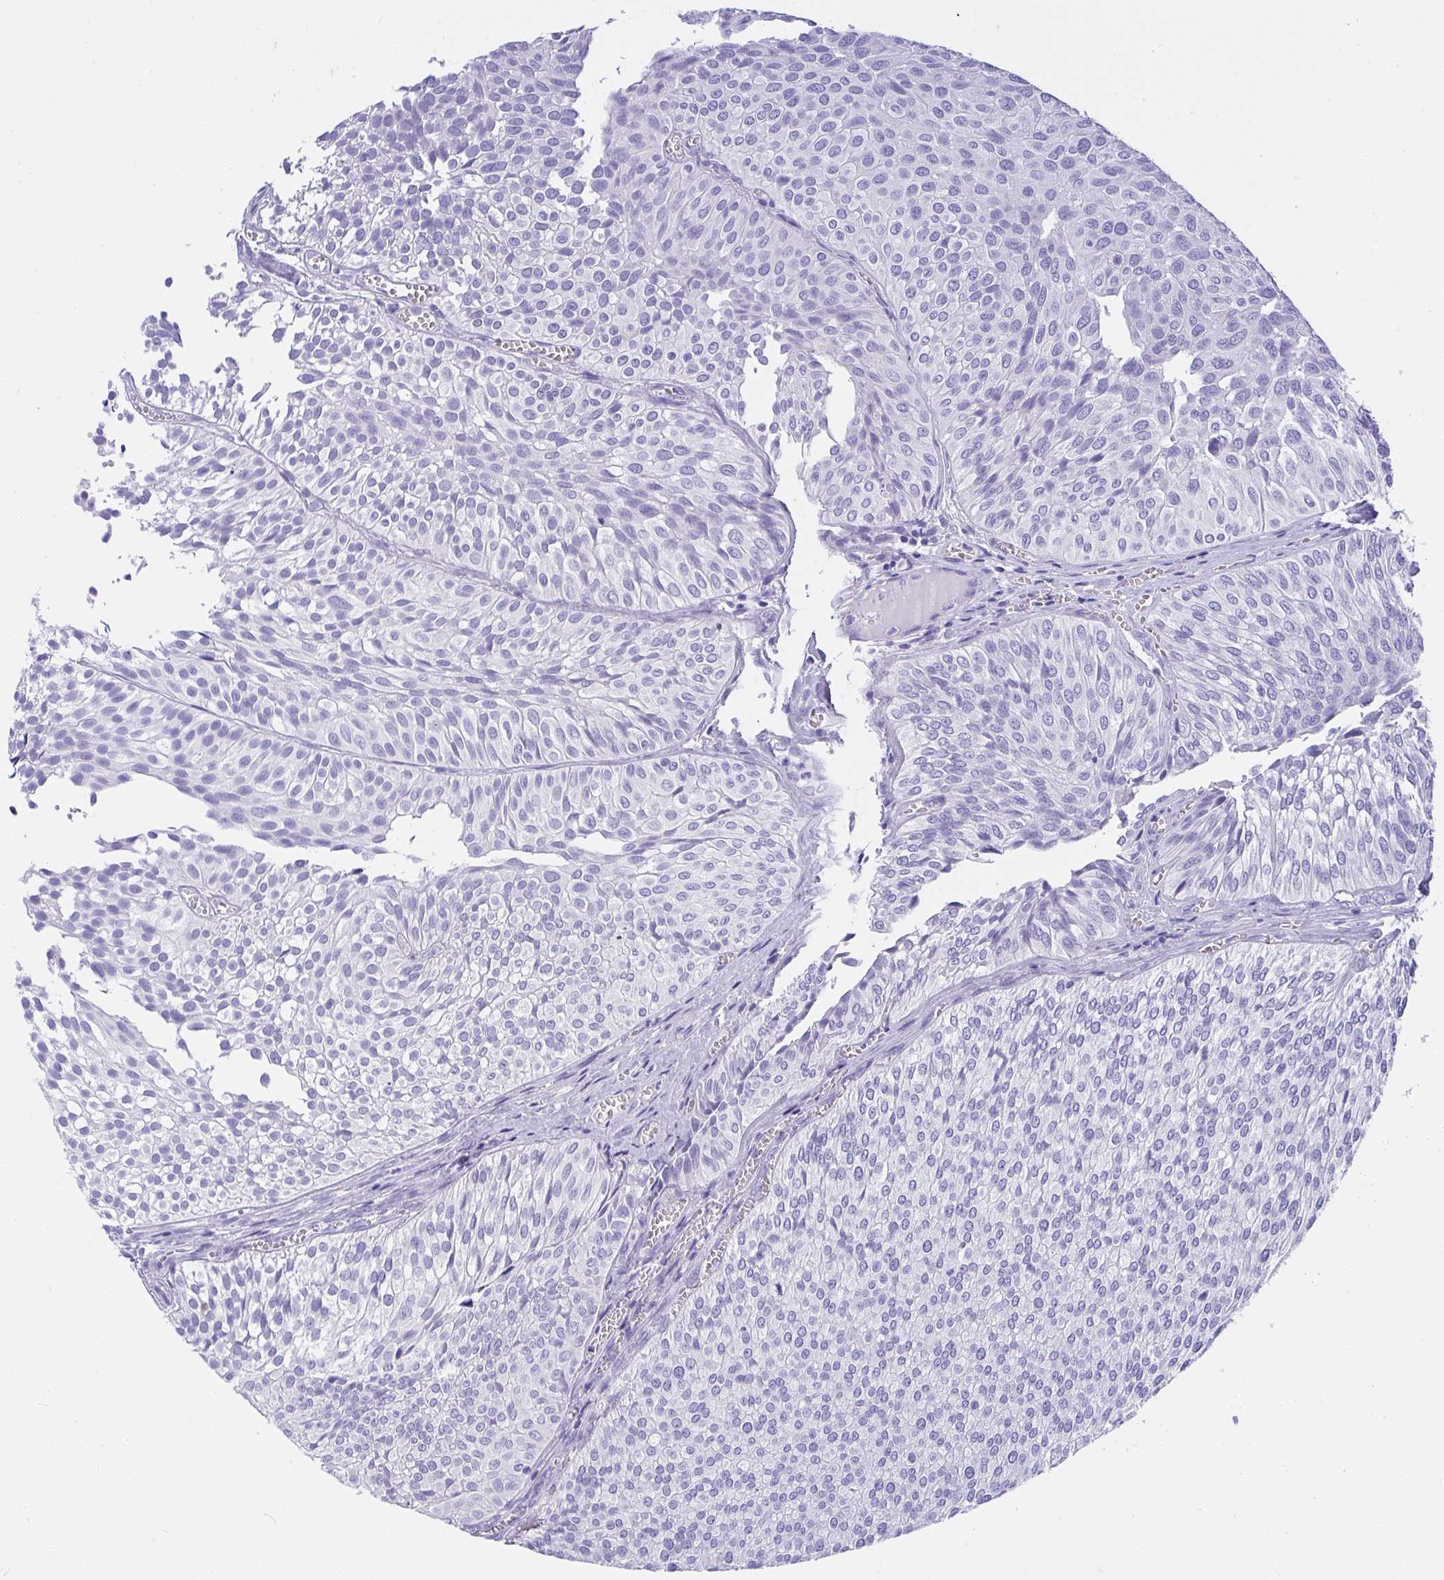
{"staining": {"intensity": "negative", "quantity": "none", "location": "none"}, "tissue": "urothelial cancer", "cell_type": "Tumor cells", "image_type": "cancer", "snomed": [{"axis": "morphology", "description": "Urothelial carcinoma, Low grade"}, {"axis": "topography", "description": "Urinary bladder"}], "caption": "High power microscopy image of an immunohistochemistry photomicrograph of urothelial carcinoma (low-grade), revealing no significant positivity in tumor cells. (DAB (3,3'-diaminobenzidine) immunohistochemistry (IHC) with hematoxylin counter stain).", "gene": "AVIL", "patient": {"sex": "male", "age": 91}}